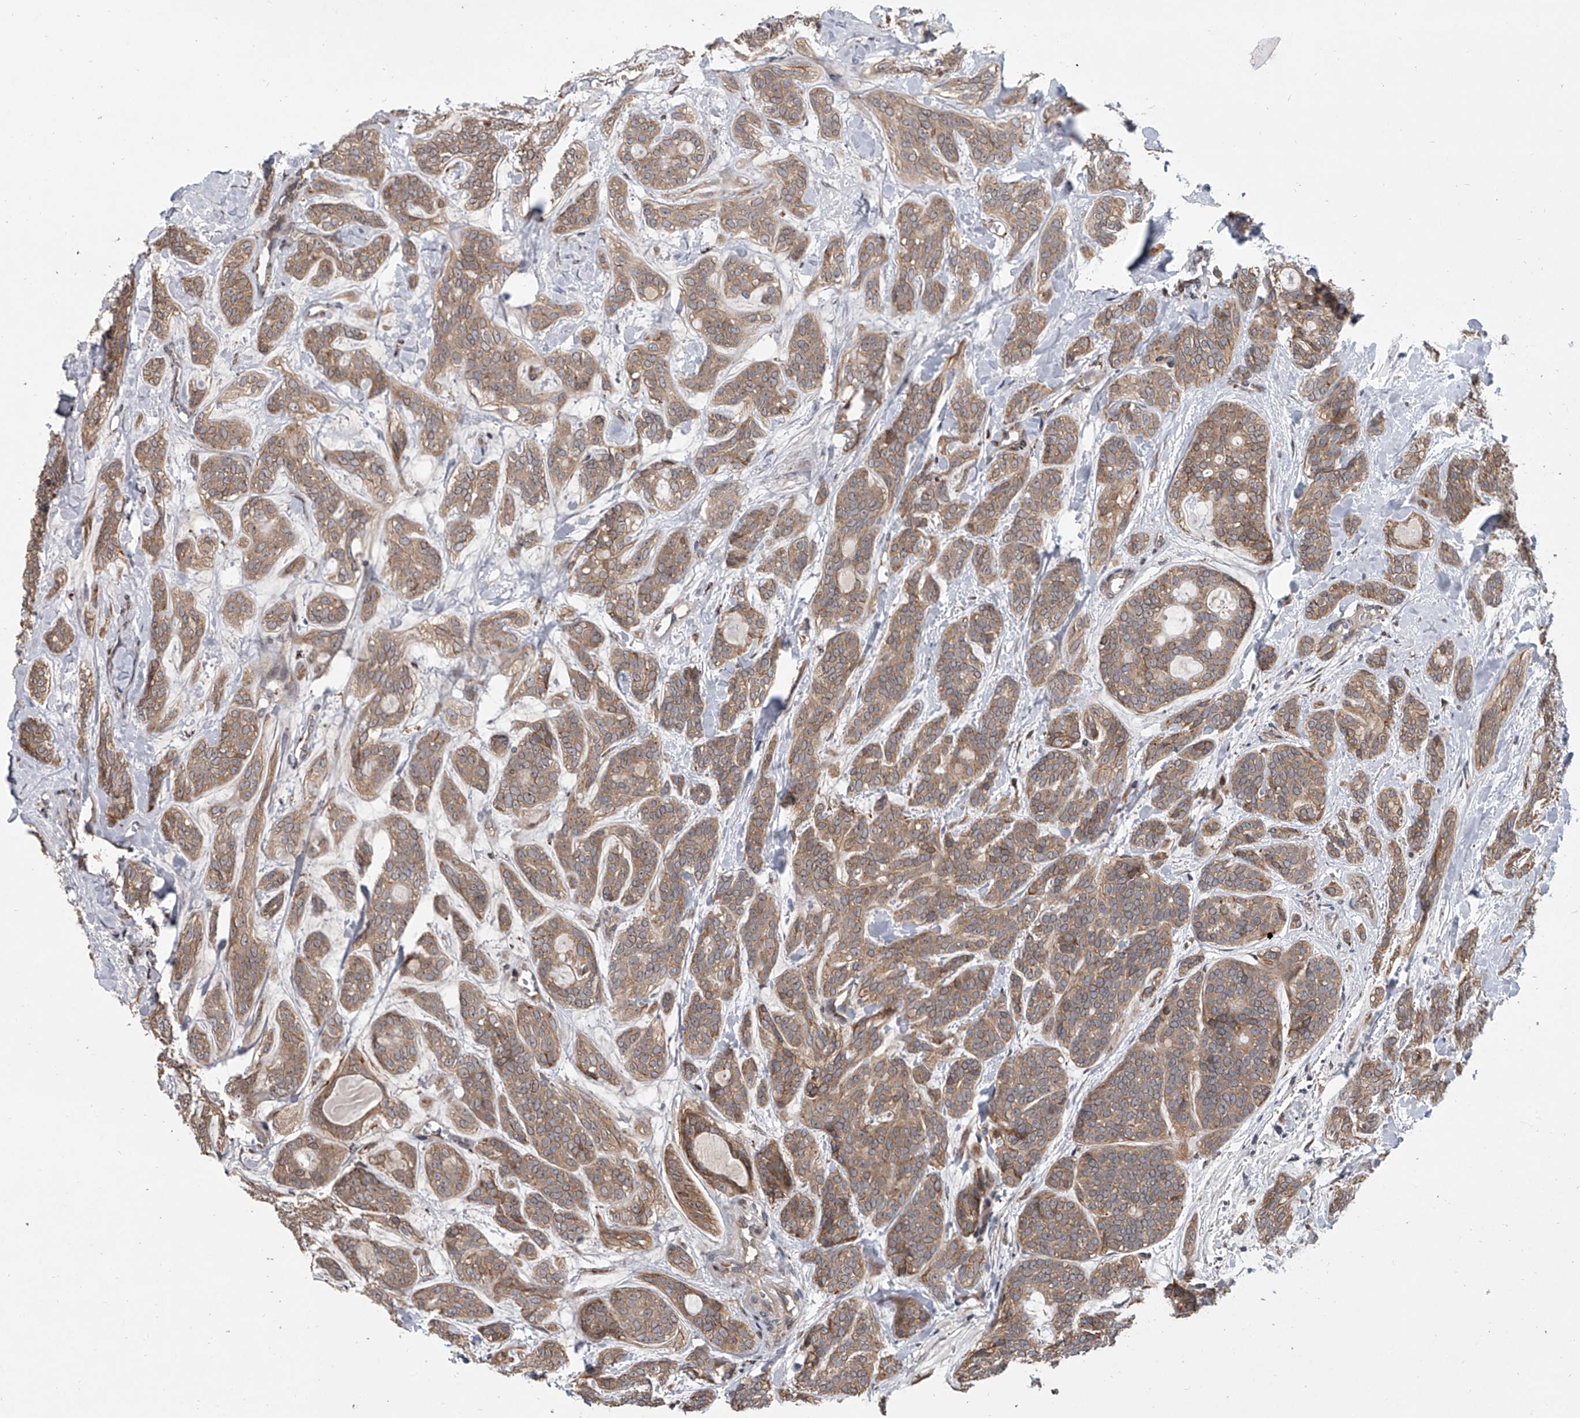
{"staining": {"intensity": "moderate", "quantity": ">75%", "location": "cytoplasmic/membranous"}, "tissue": "head and neck cancer", "cell_type": "Tumor cells", "image_type": "cancer", "snomed": [{"axis": "morphology", "description": "Adenocarcinoma, NOS"}, {"axis": "topography", "description": "Head-Neck"}], "caption": "Protein expression analysis of human adenocarcinoma (head and neck) reveals moderate cytoplasmic/membranous staining in approximately >75% of tumor cells. Ihc stains the protein in brown and the nuclei are stained blue.", "gene": "GEMIN8", "patient": {"sex": "male", "age": 66}}